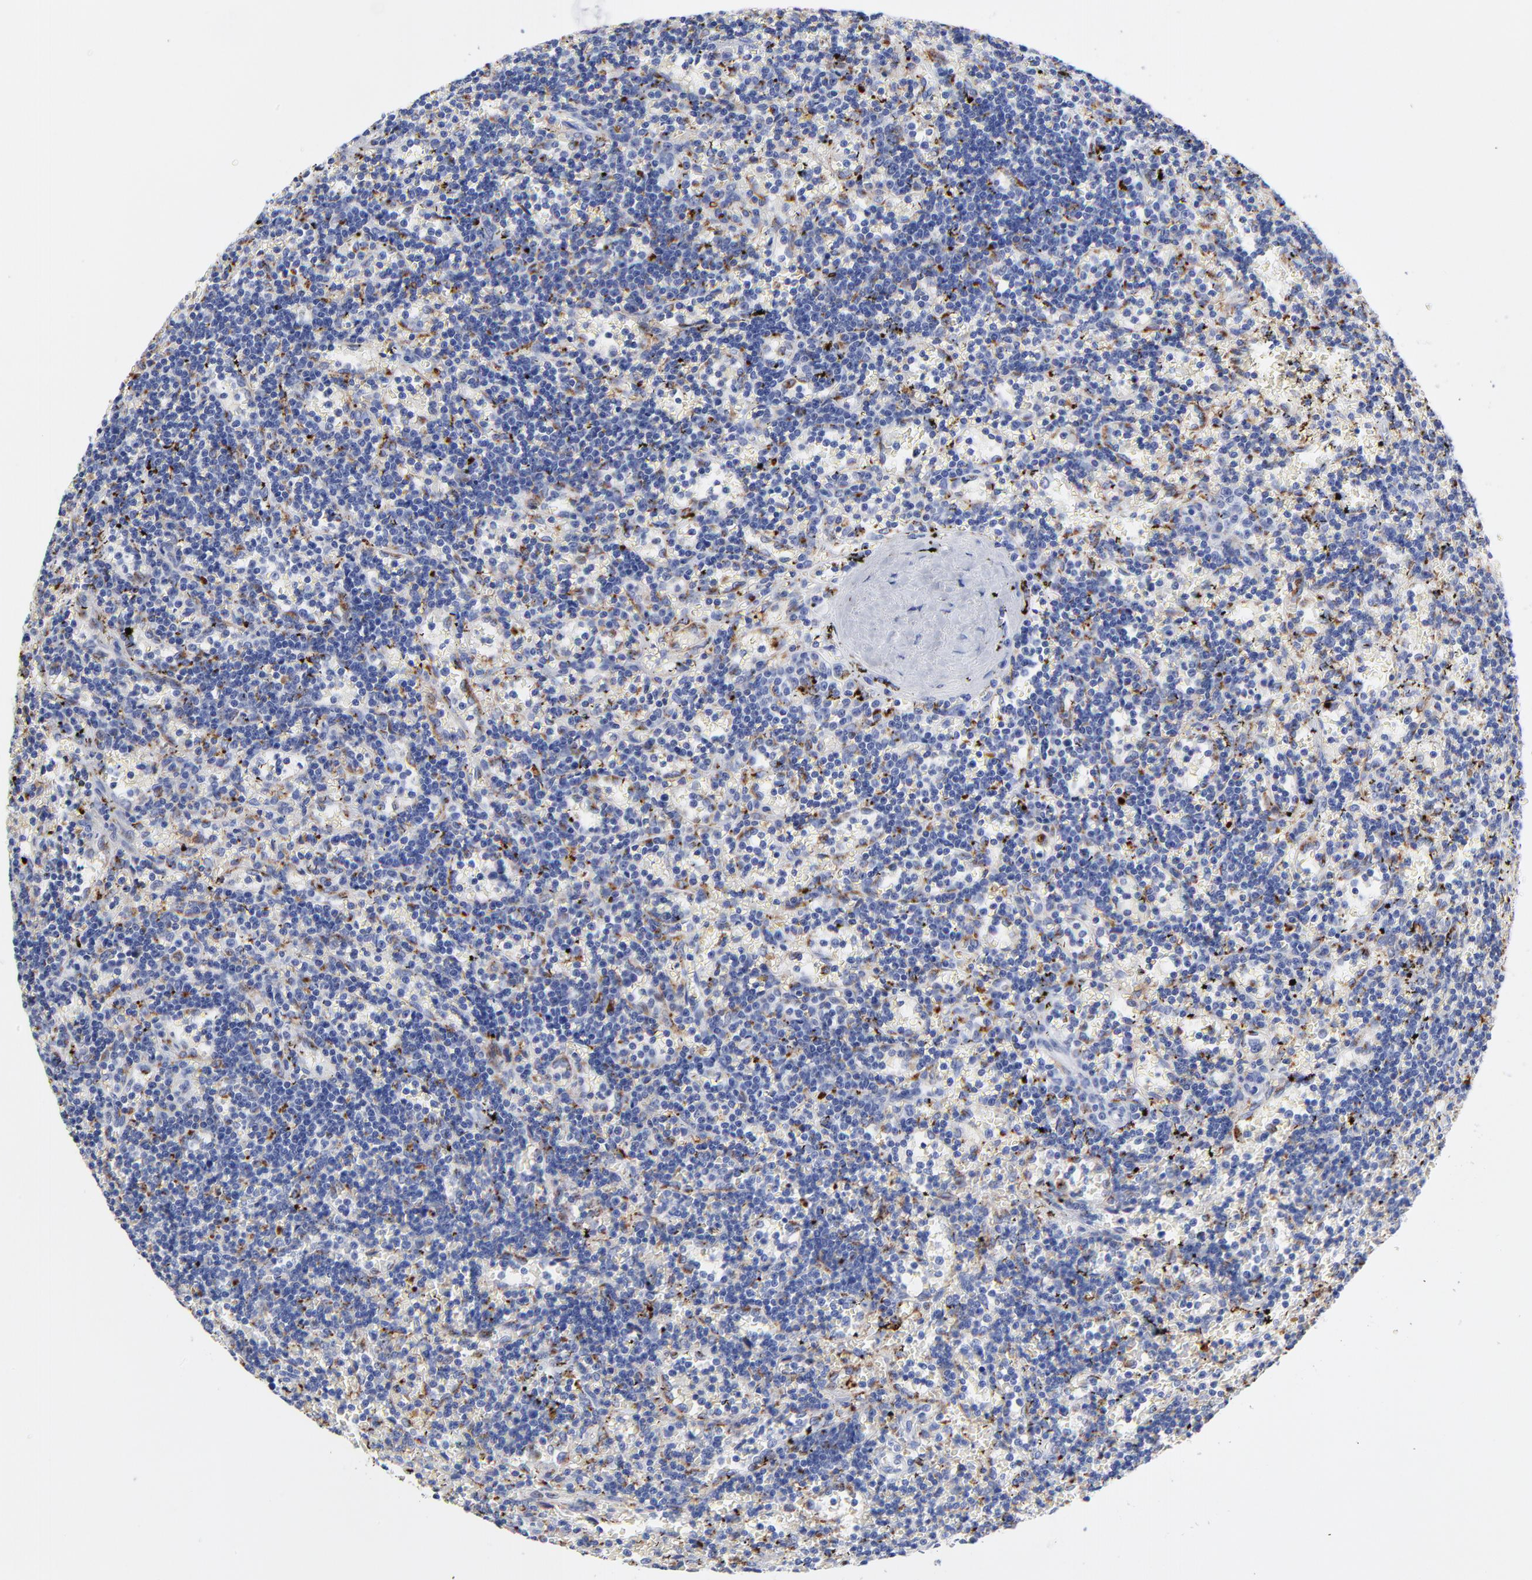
{"staining": {"intensity": "strong", "quantity": "<25%", "location": "cytoplasmic/membranous"}, "tissue": "lymphoma", "cell_type": "Tumor cells", "image_type": "cancer", "snomed": [{"axis": "morphology", "description": "Malignant lymphoma, non-Hodgkin's type, Low grade"}, {"axis": "topography", "description": "Spleen"}], "caption": "Immunohistochemical staining of human lymphoma reveals medium levels of strong cytoplasmic/membranous staining in approximately <25% of tumor cells. The staining was performed using DAB, with brown indicating positive protein expression. Nuclei are stained blue with hematoxylin.", "gene": "CPVL", "patient": {"sex": "male", "age": 60}}